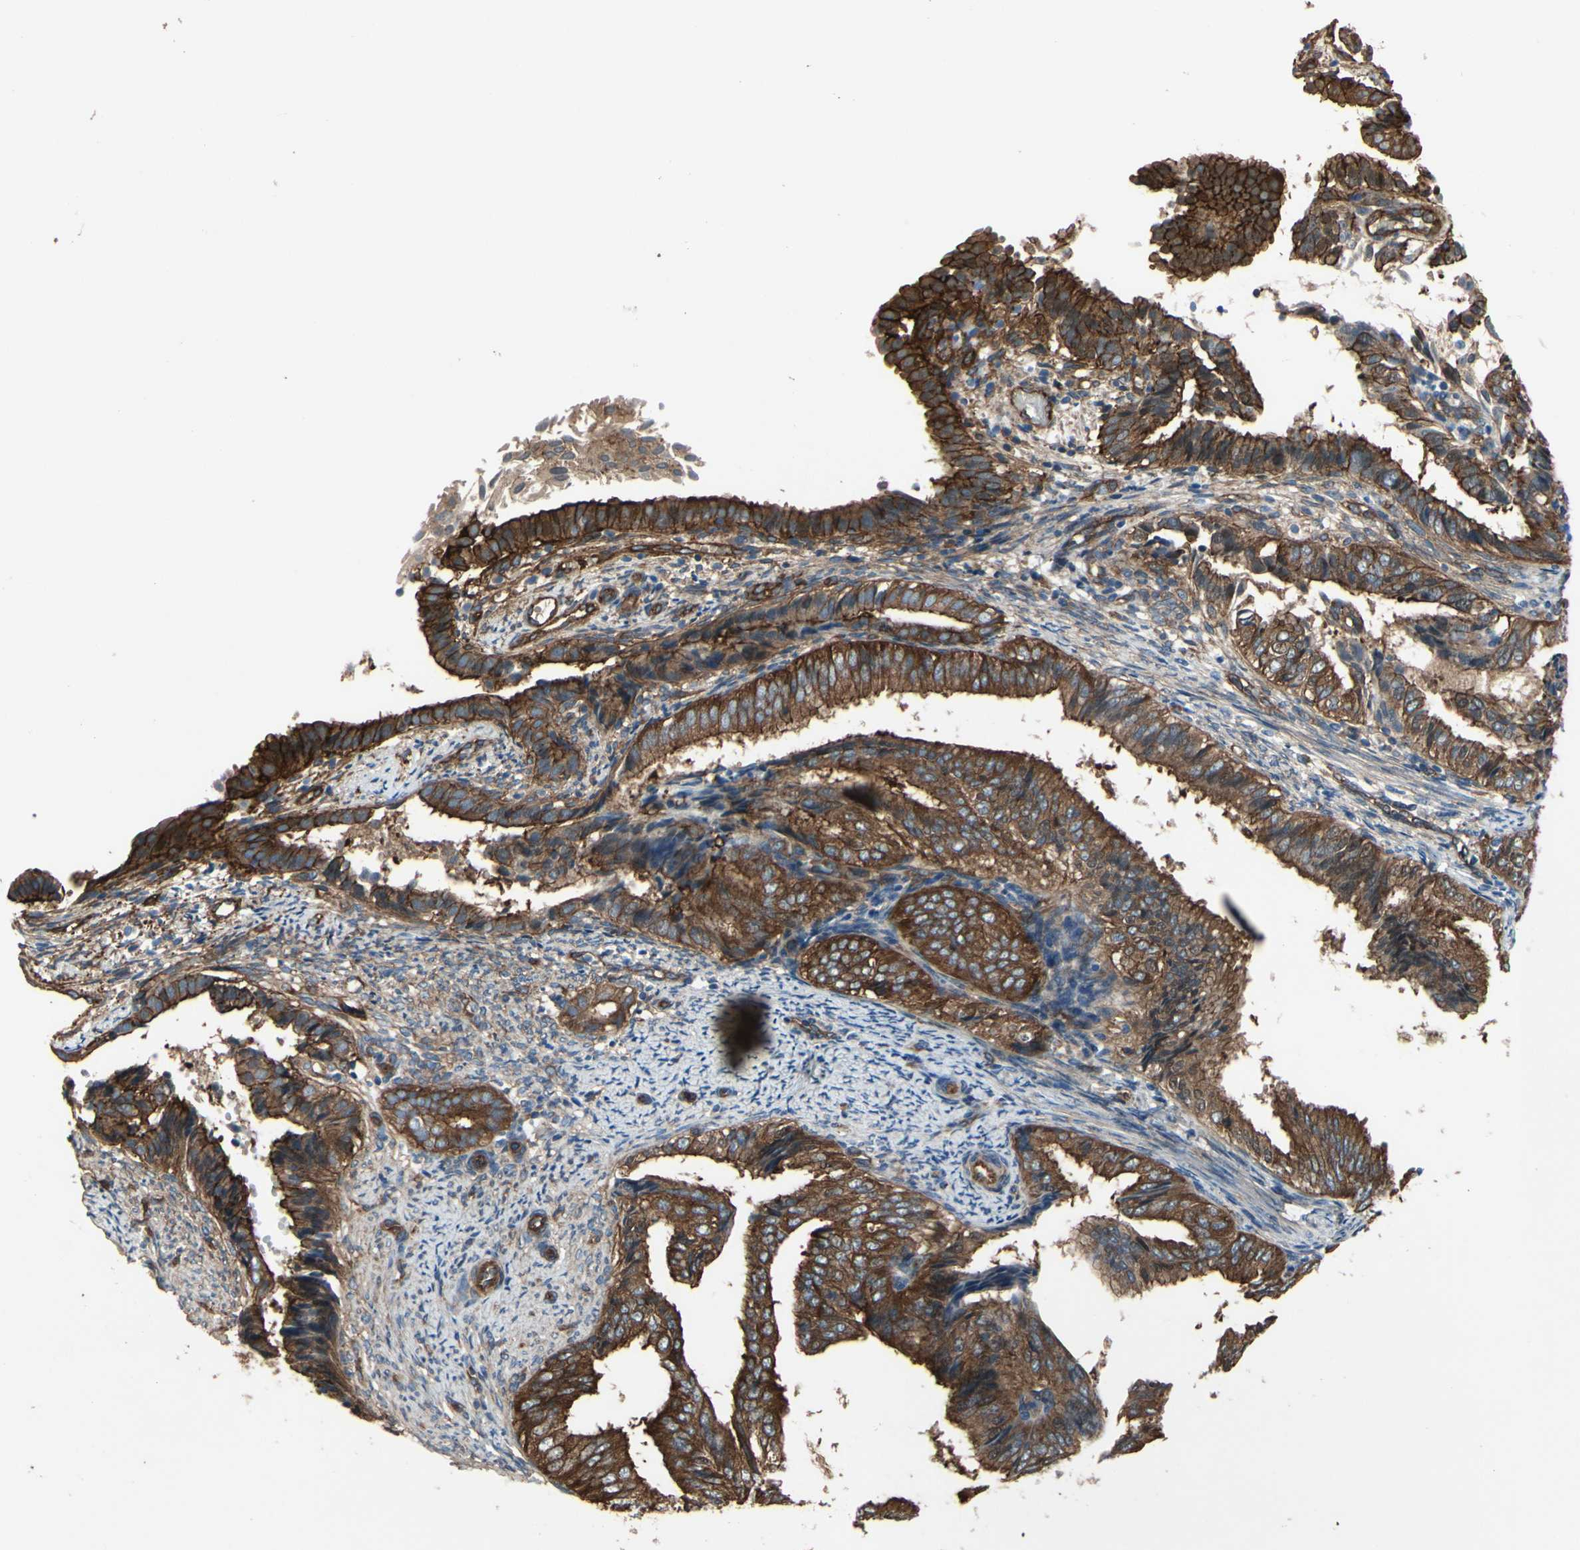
{"staining": {"intensity": "moderate", "quantity": ">75%", "location": "cytoplasmic/membranous"}, "tissue": "endometrial cancer", "cell_type": "Tumor cells", "image_type": "cancer", "snomed": [{"axis": "morphology", "description": "Adenocarcinoma, NOS"}, {"axis": "topography", "description": "Endometrium"}], "caption": "Tumor cells exhibit moderate cytoplasmic/membranous staining in approximately >75% of cells in endometrial adenocarcinoma.", "gene": "CTTNBP2", "patient": {"sex": "female", "age": 58}}